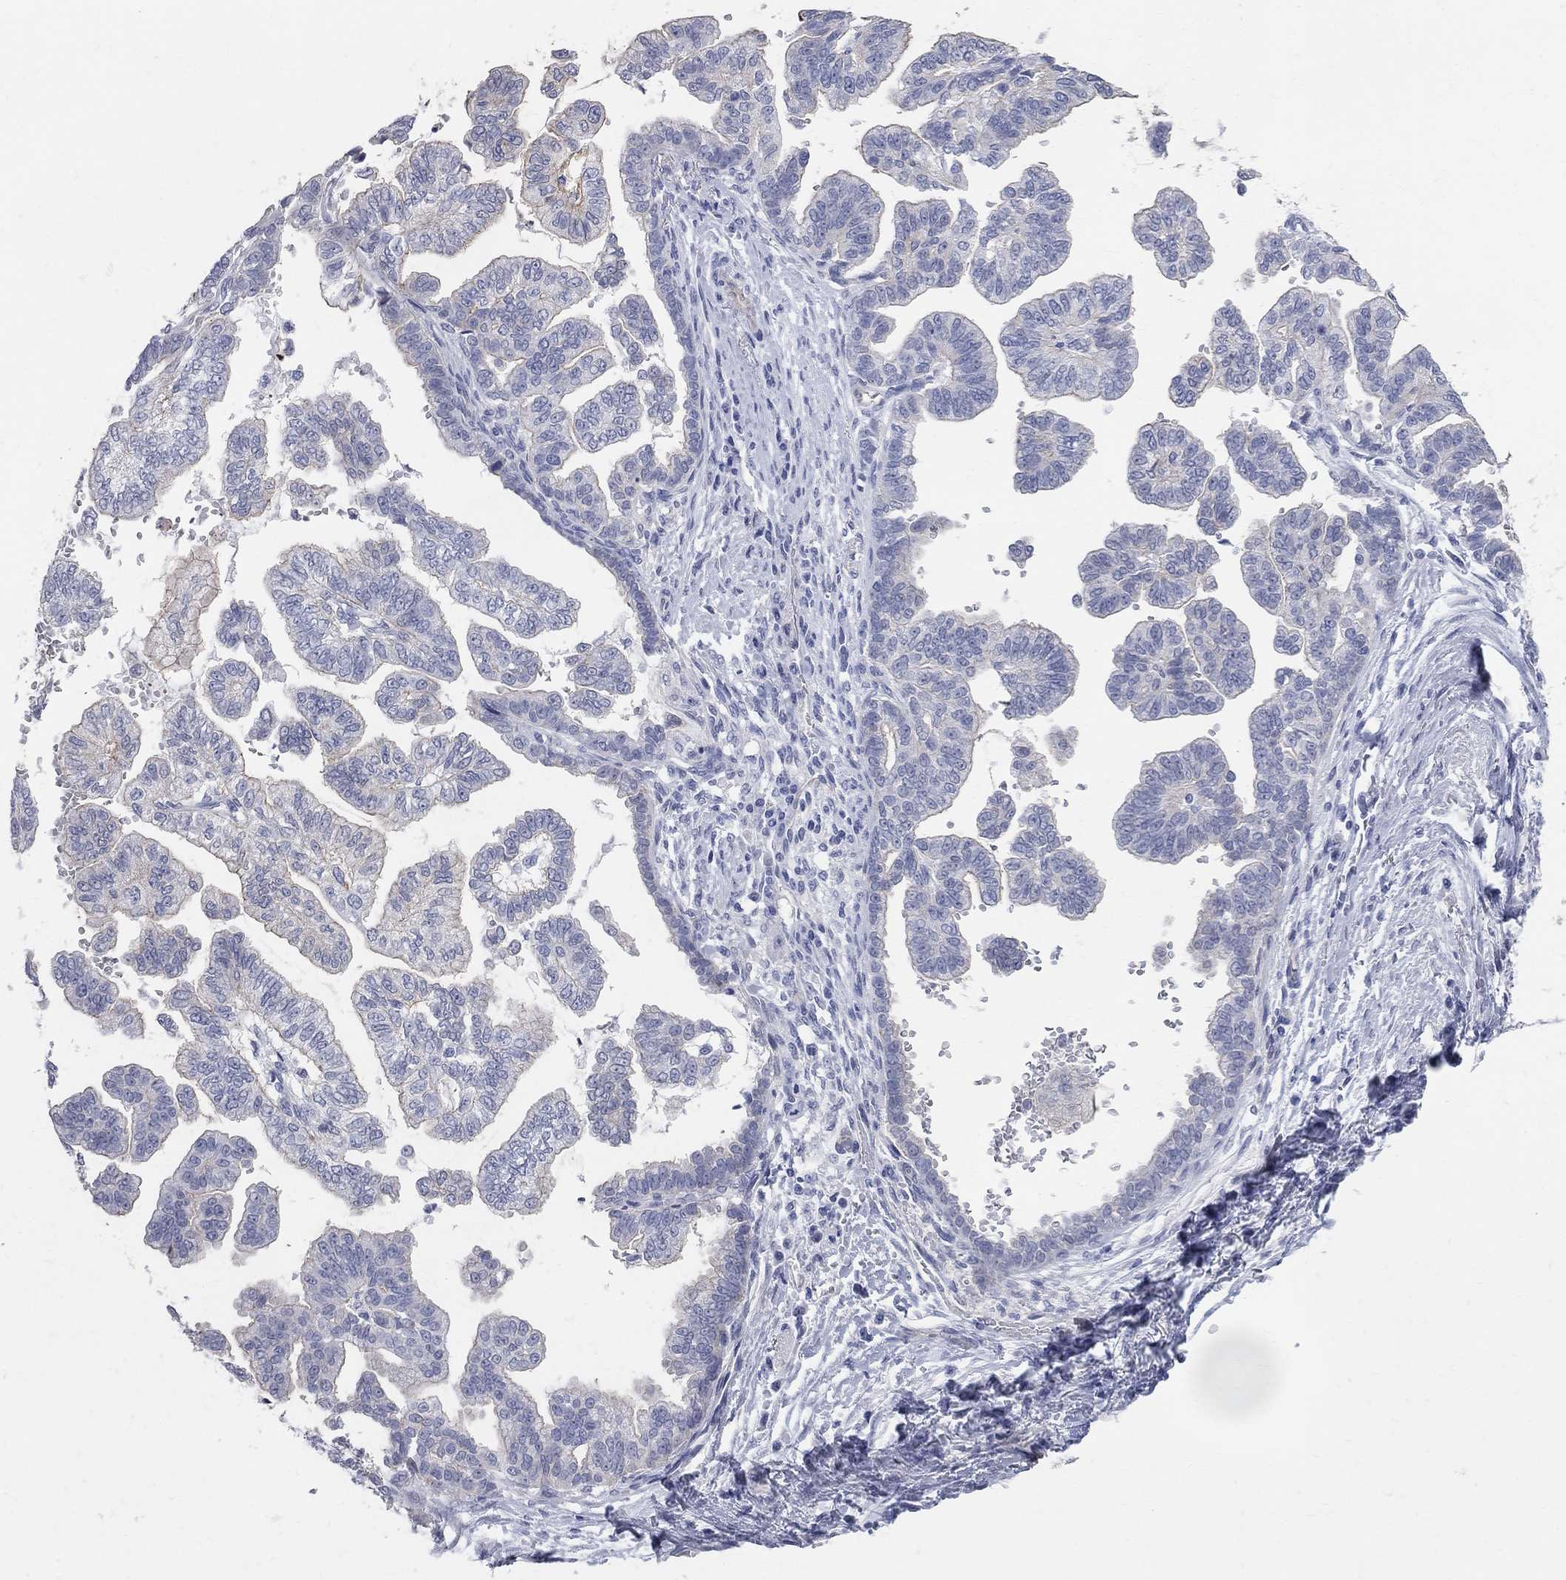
{"staining": {"intensity": "negative", "quantity": "none", "location": "none"}, "tissue": "stomach cancer", "cell_type": "Tumor cells", "image_type": "cancer", "snomed": [{"axis": "morphology", "description": "Adenocarcinoma, NOS"}, {"axis": "topography", "description": "Stomach"}], "caption": "High magnification brightfield microscopy of stomach cancer stained with DAB (brown) and counterstained with hematoxylin (blue): tumor cells show no significant expression.", "gene": "AOX1", "patient": {"sex": "male", "age": 83}}